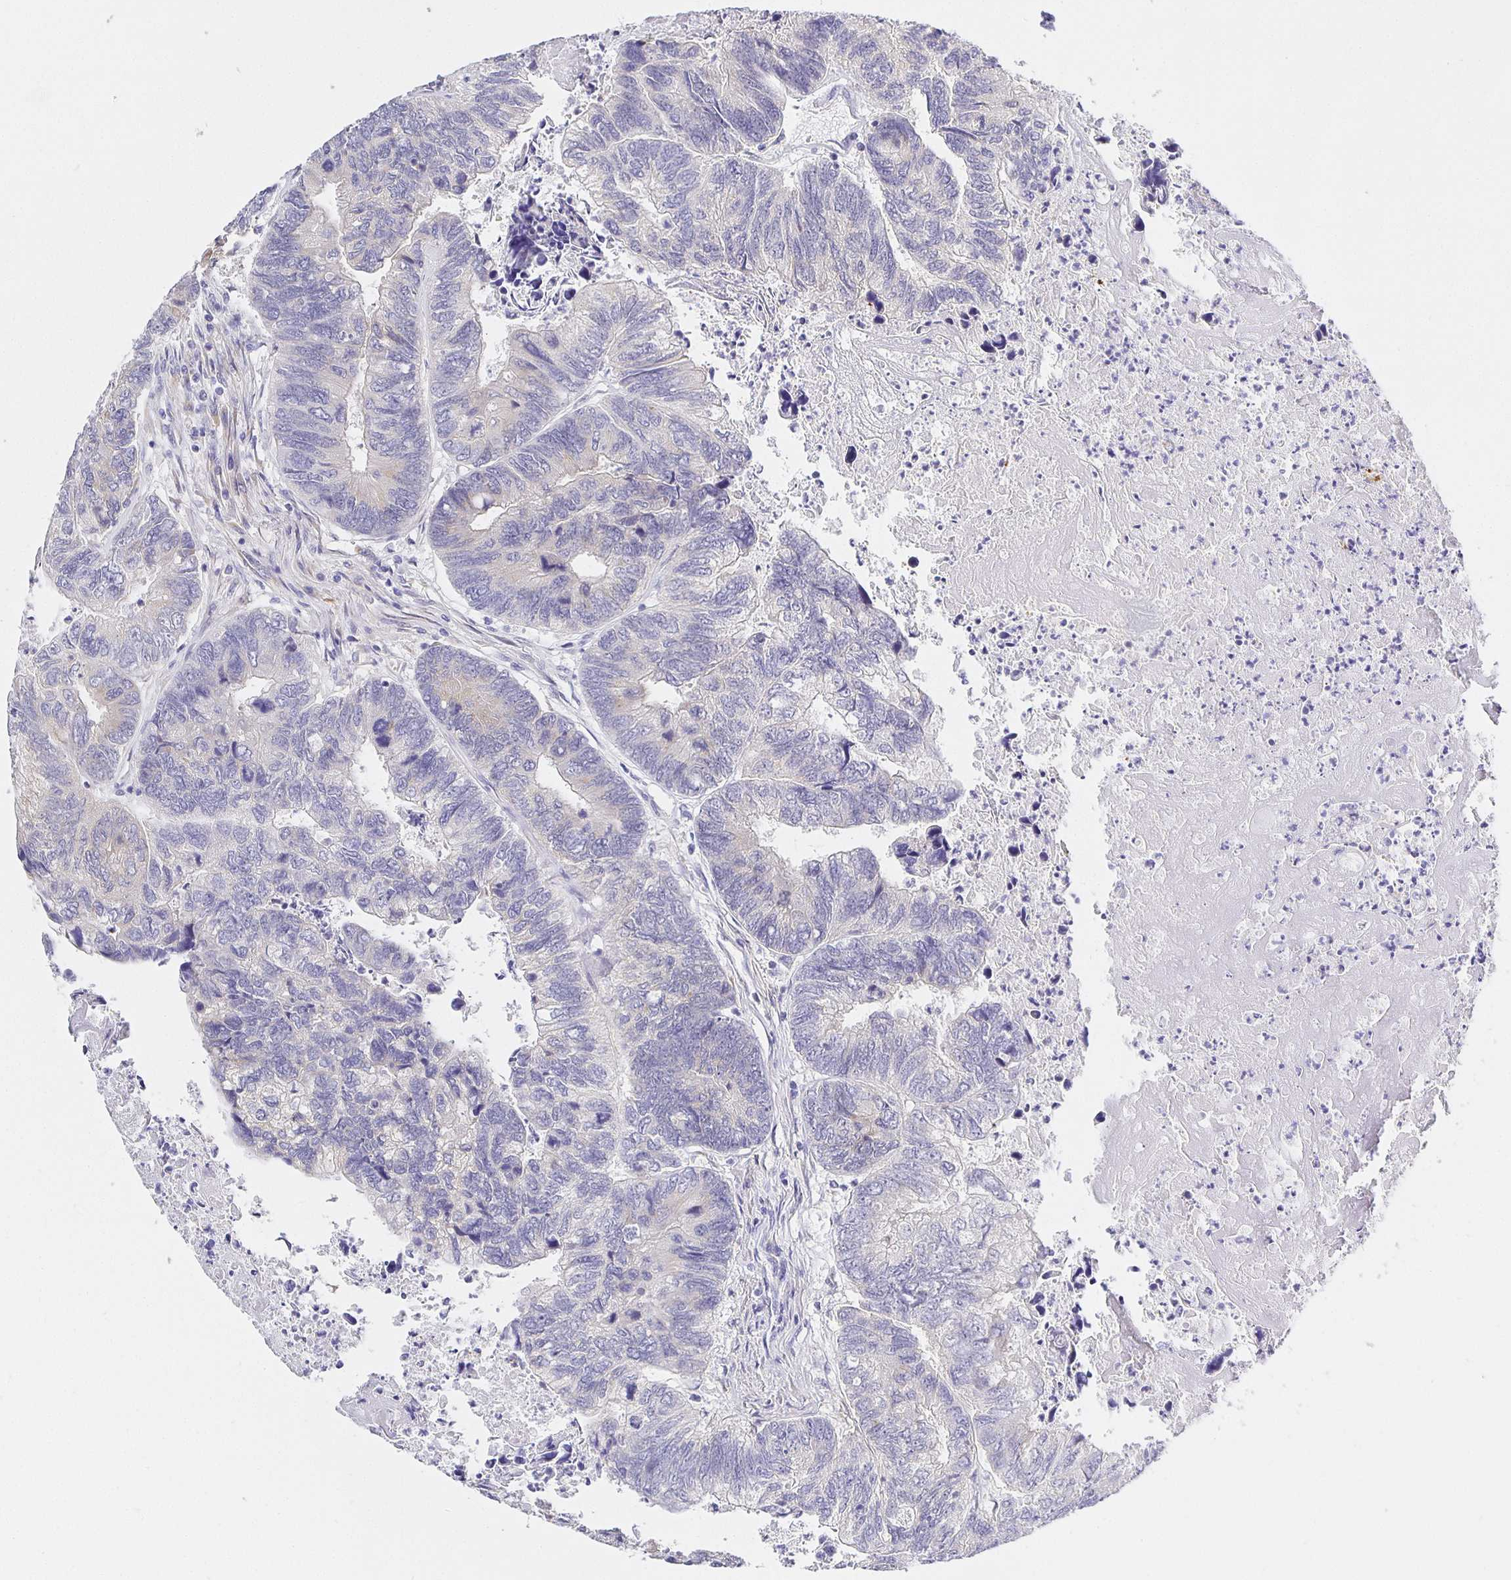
{"staining": {"intensity": "negative", "quantity": "none", "location": "none"}, "tissue": "colorectal cancer", "cell_type": "Tumor cells", "image_type": "cancer", "snomed": [{"axis": "morphology", "description": "Adenocarcinoma, NOS"}, {"axis": "topography", "description": "Colon"}], "caption": "Photomicrograph shows no significant protein expression in tumor cells of colorectal cancer.", "gene": "OPALIN", "patient": {"sex": "female", "age": 67}}